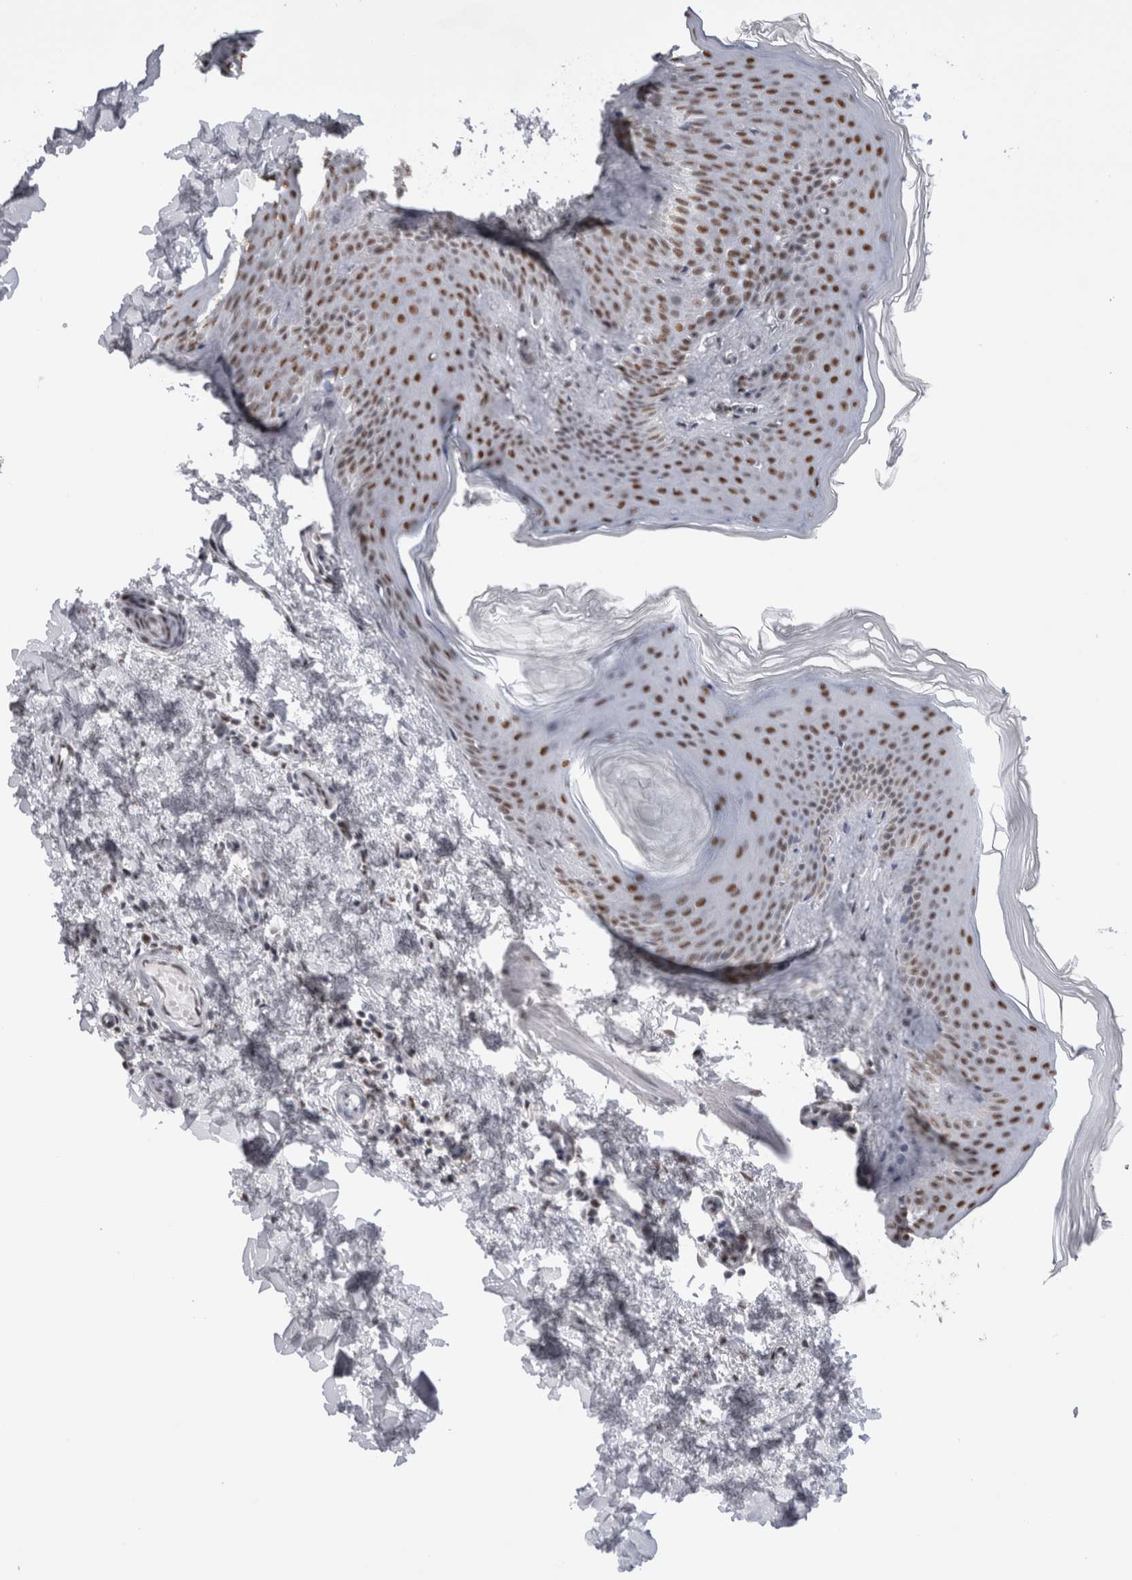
{"staining": {"intensity": "moderate", "quantity": "25%-75%", "location": "nuclear"}, "tissue": "skin", "cell_type": "Fibroblasts", "image_type": "normal", "snomed": [{"axis": "morphology", "description": "Normal tissue, NOS"}, {"axis": "topography", "description": "Skin"}], "caption": "The image reveals staining of normal skin, revealing moderate nuclear protein staining (brown color) within fibroblasts.", "gene": "API5", "patient": {"sex": "female", "age": 27}}